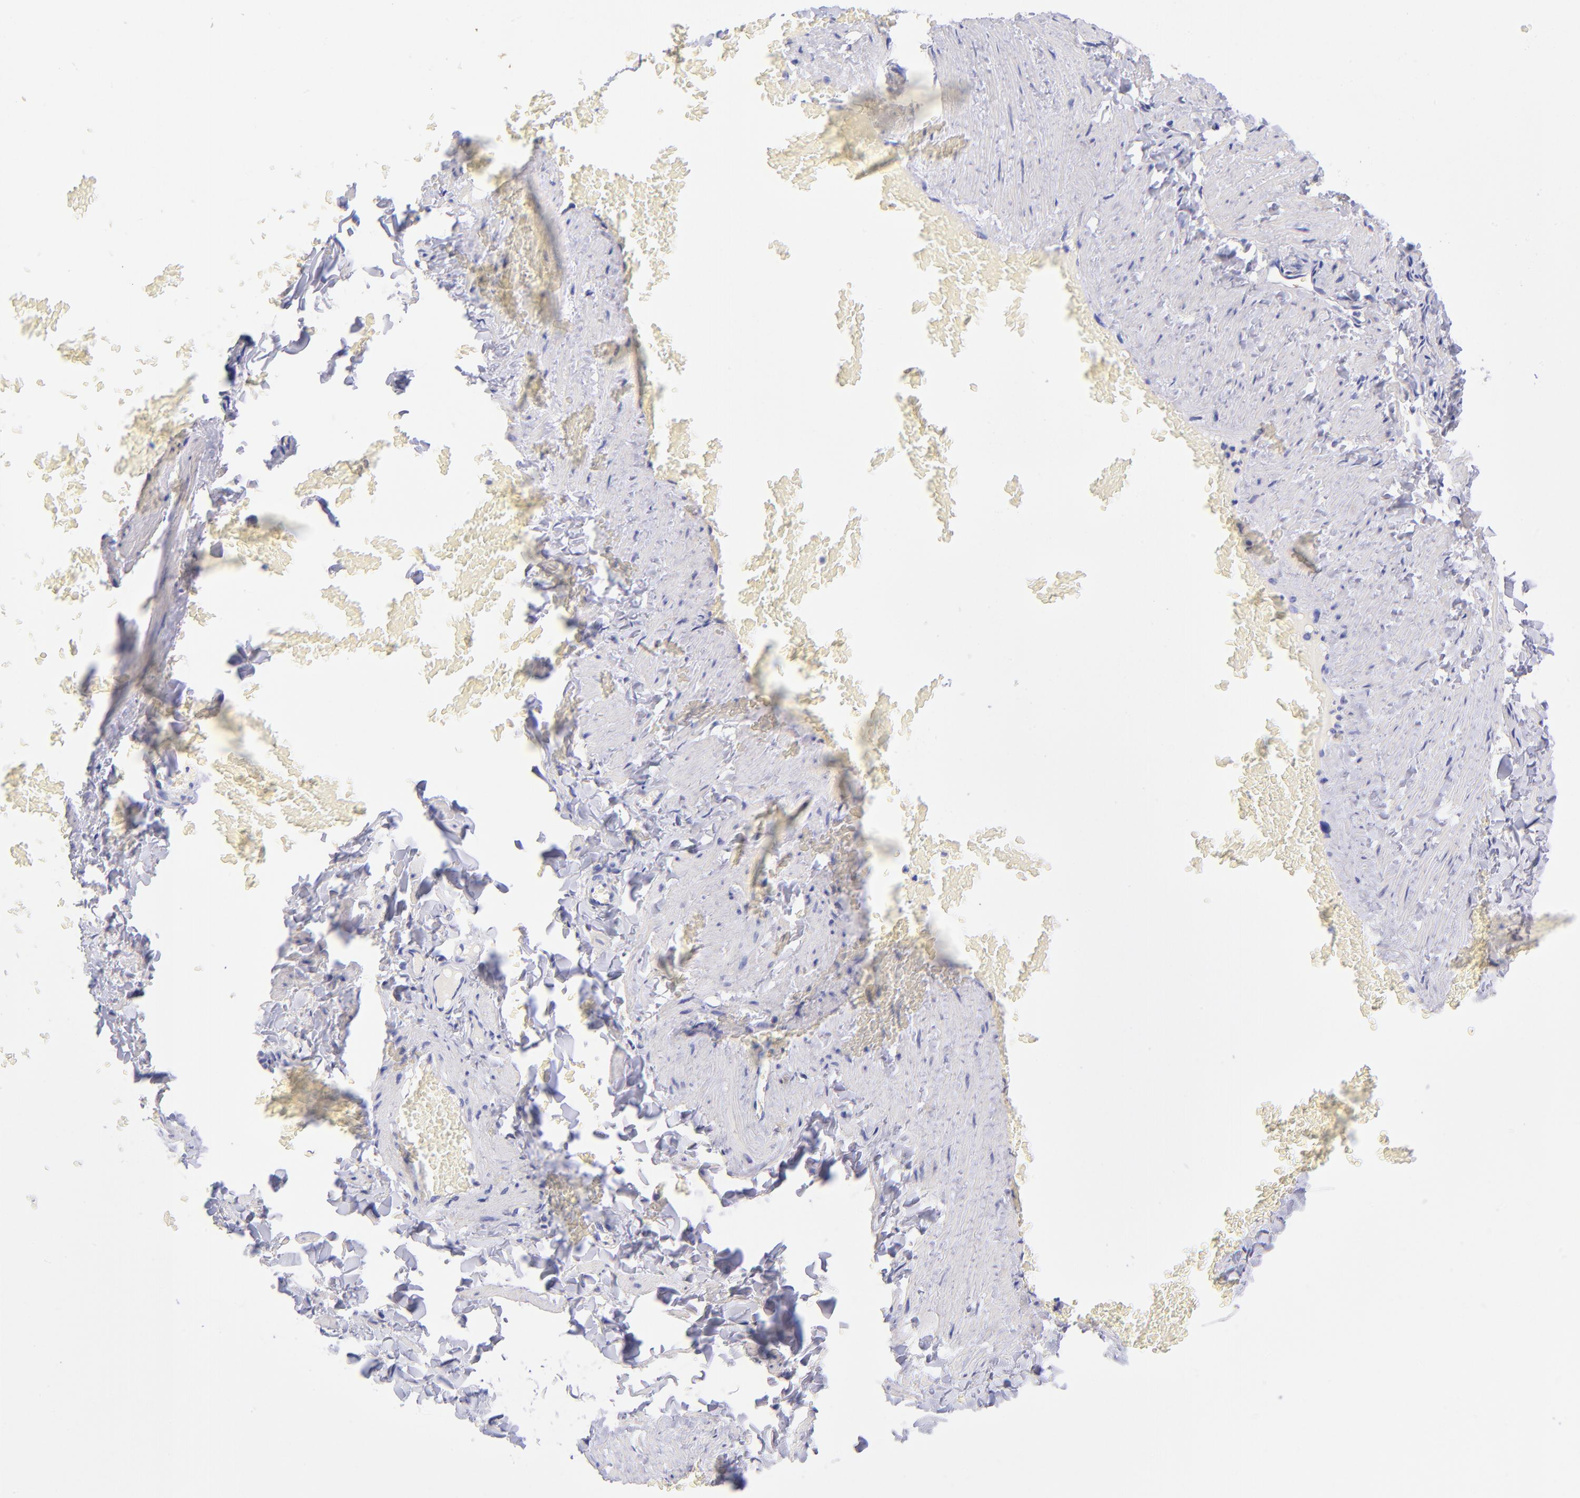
{"staining": {"intensity": "negative", "quantity": "none", "location": "none"}, "tissue": "adipose tissue", "cell_type": "Adipocytes", "image_type": "normal", "snomed": [{"axis": "morphology", "description": "Normal tissue, NOS"}, {"axis": "topography", "description": "Vascular tissue"}], "caption": "The immunohistochemistry micrograph has no significant expression in adipocytes of adipose tissue. (DAB immunohistochemistry (IHC), high magnification).", "gene": "RAB3B", "patient": {"sex": "male", "age": 41}}